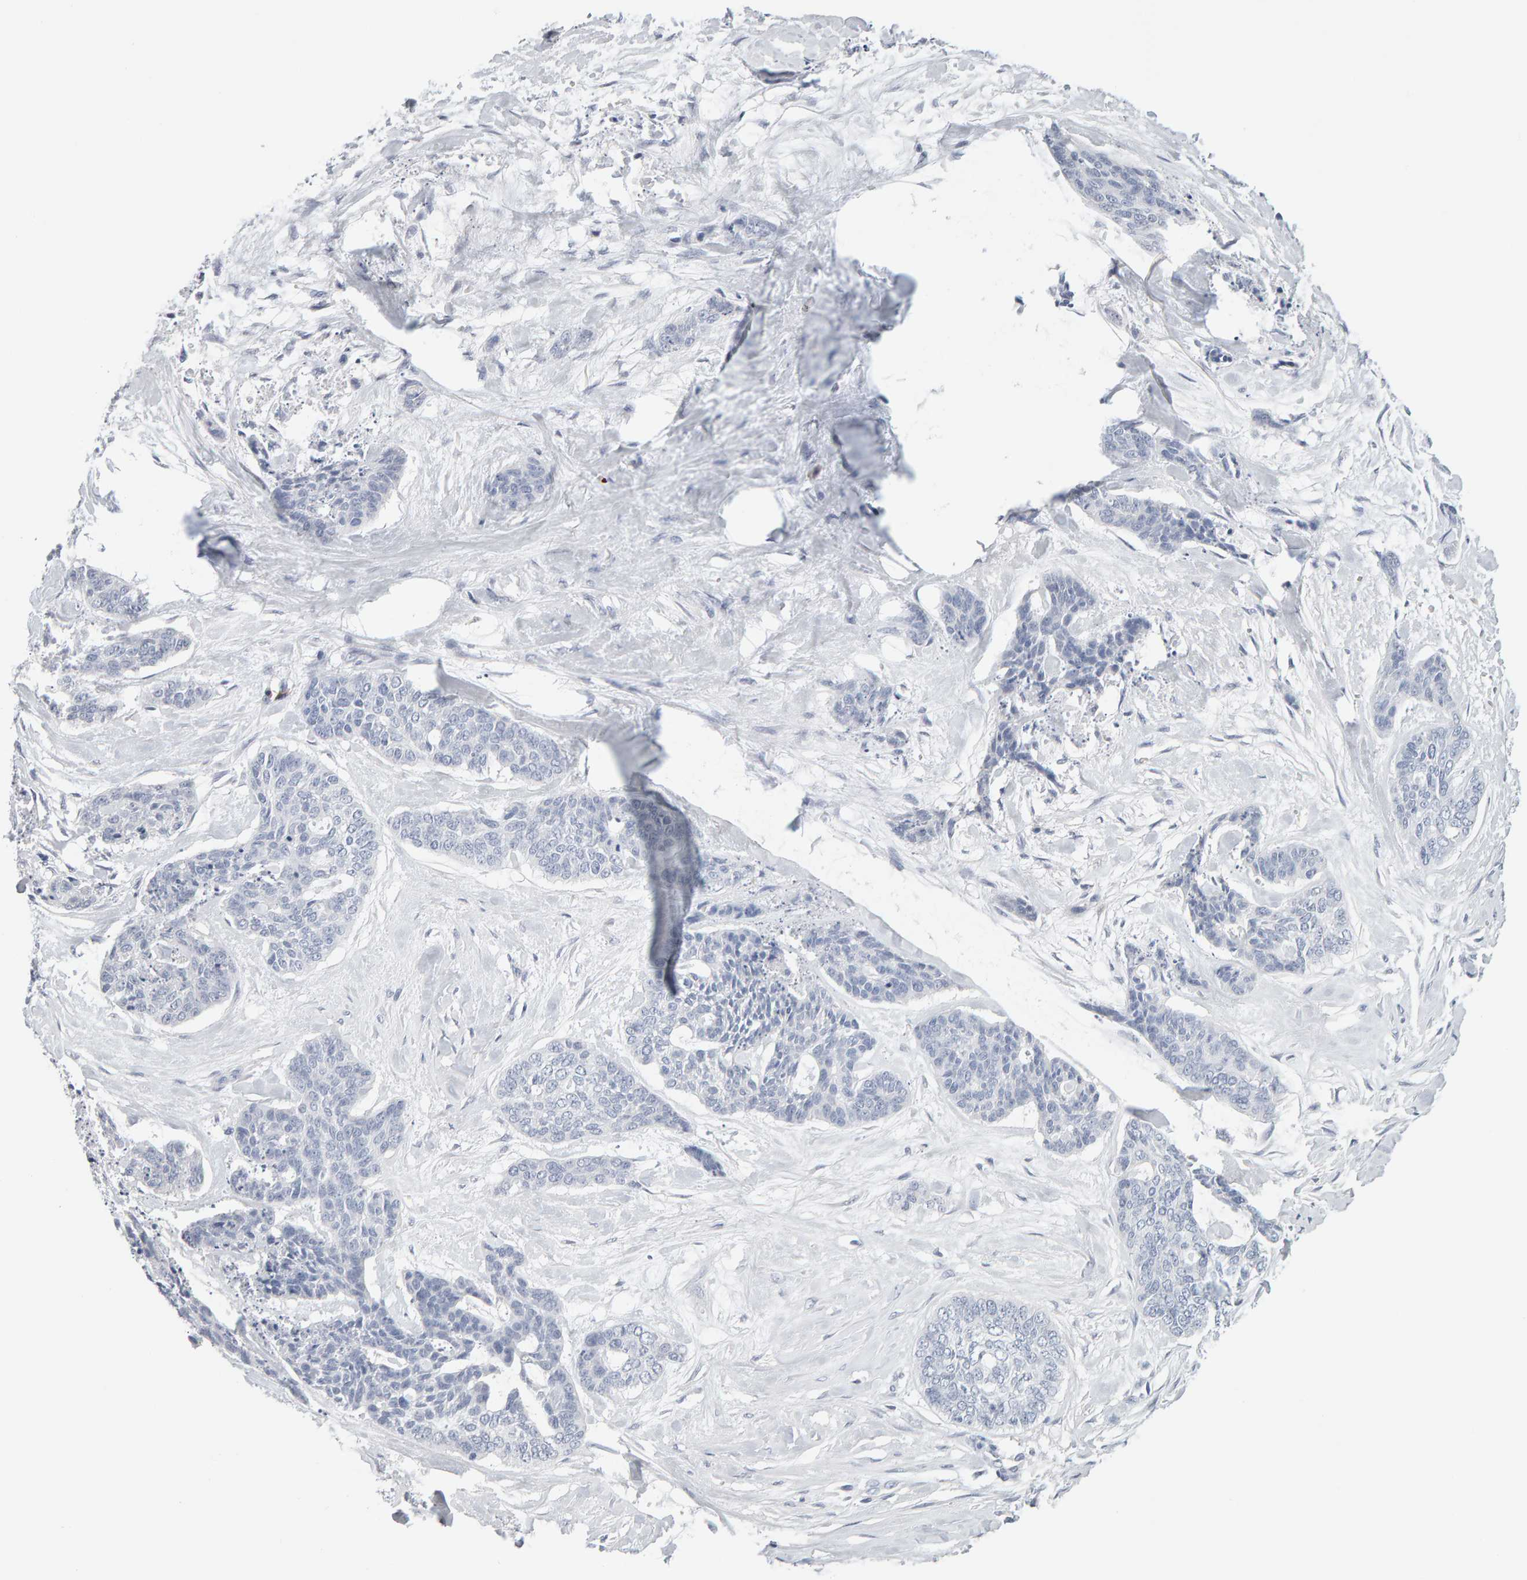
{"staining": {"intensity": "negative", "quantity": "none", "location": "none"}, "tissue": "skin cancer", "cell_type": "Tumor cells", "image_type": "cancer", "snomed": [{"axis": "morphology", "description": "Basal cell carcinoma"}, {"axis": "topography", "description": "Skin"}], "caption": "Immunohistochemistry image of neoplastic tissue: human skin cancer stained with DAB (3,3'-diaminobenzidine) displays no significant protein positivity in tumor cells.", "gene": "CTH", "patient": {"sex": "female", "age": 64}}